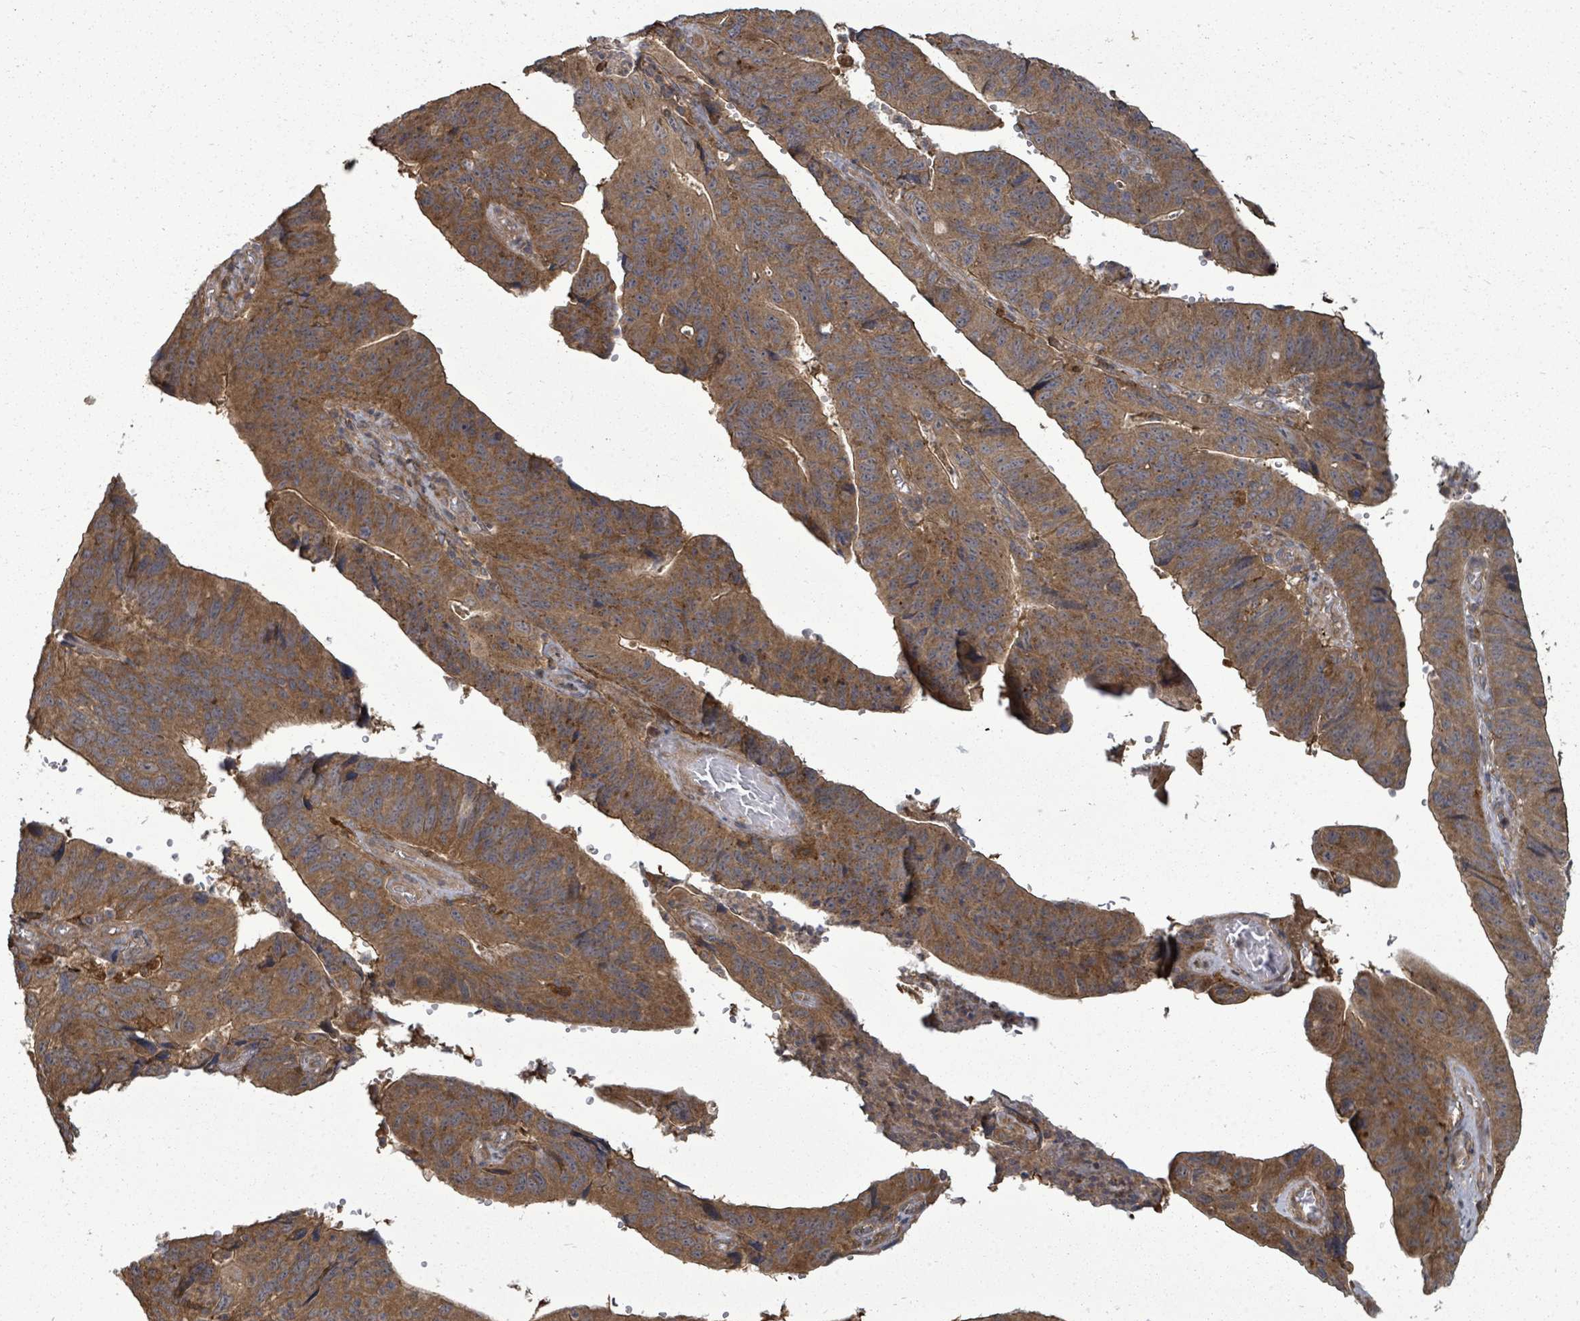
{"staining": {"intensity": "moderate", "quantity": ">75%", "location": "cytoplasmic/membranous"}, "tissue": "stomach cancer", "cell_type": "Tumor cells", "image_type": "cancer", "snomed": [{"axis": "morphology", "description": "Adenocarcinoma, NOS"}, {"axis": "topography", "description": "Stomach"}], "caption": "Stomach cancer (adenocarcinoma) tissue displays moderate cytoplasmic/membranous staining in about >75% of tumor cells, visualized by immunohistochemistry. (Brightfield microscopy of DAB IHC at high magnification).", "gene": "EIF3C", "patient": {"sex": "male", "age": 59}}